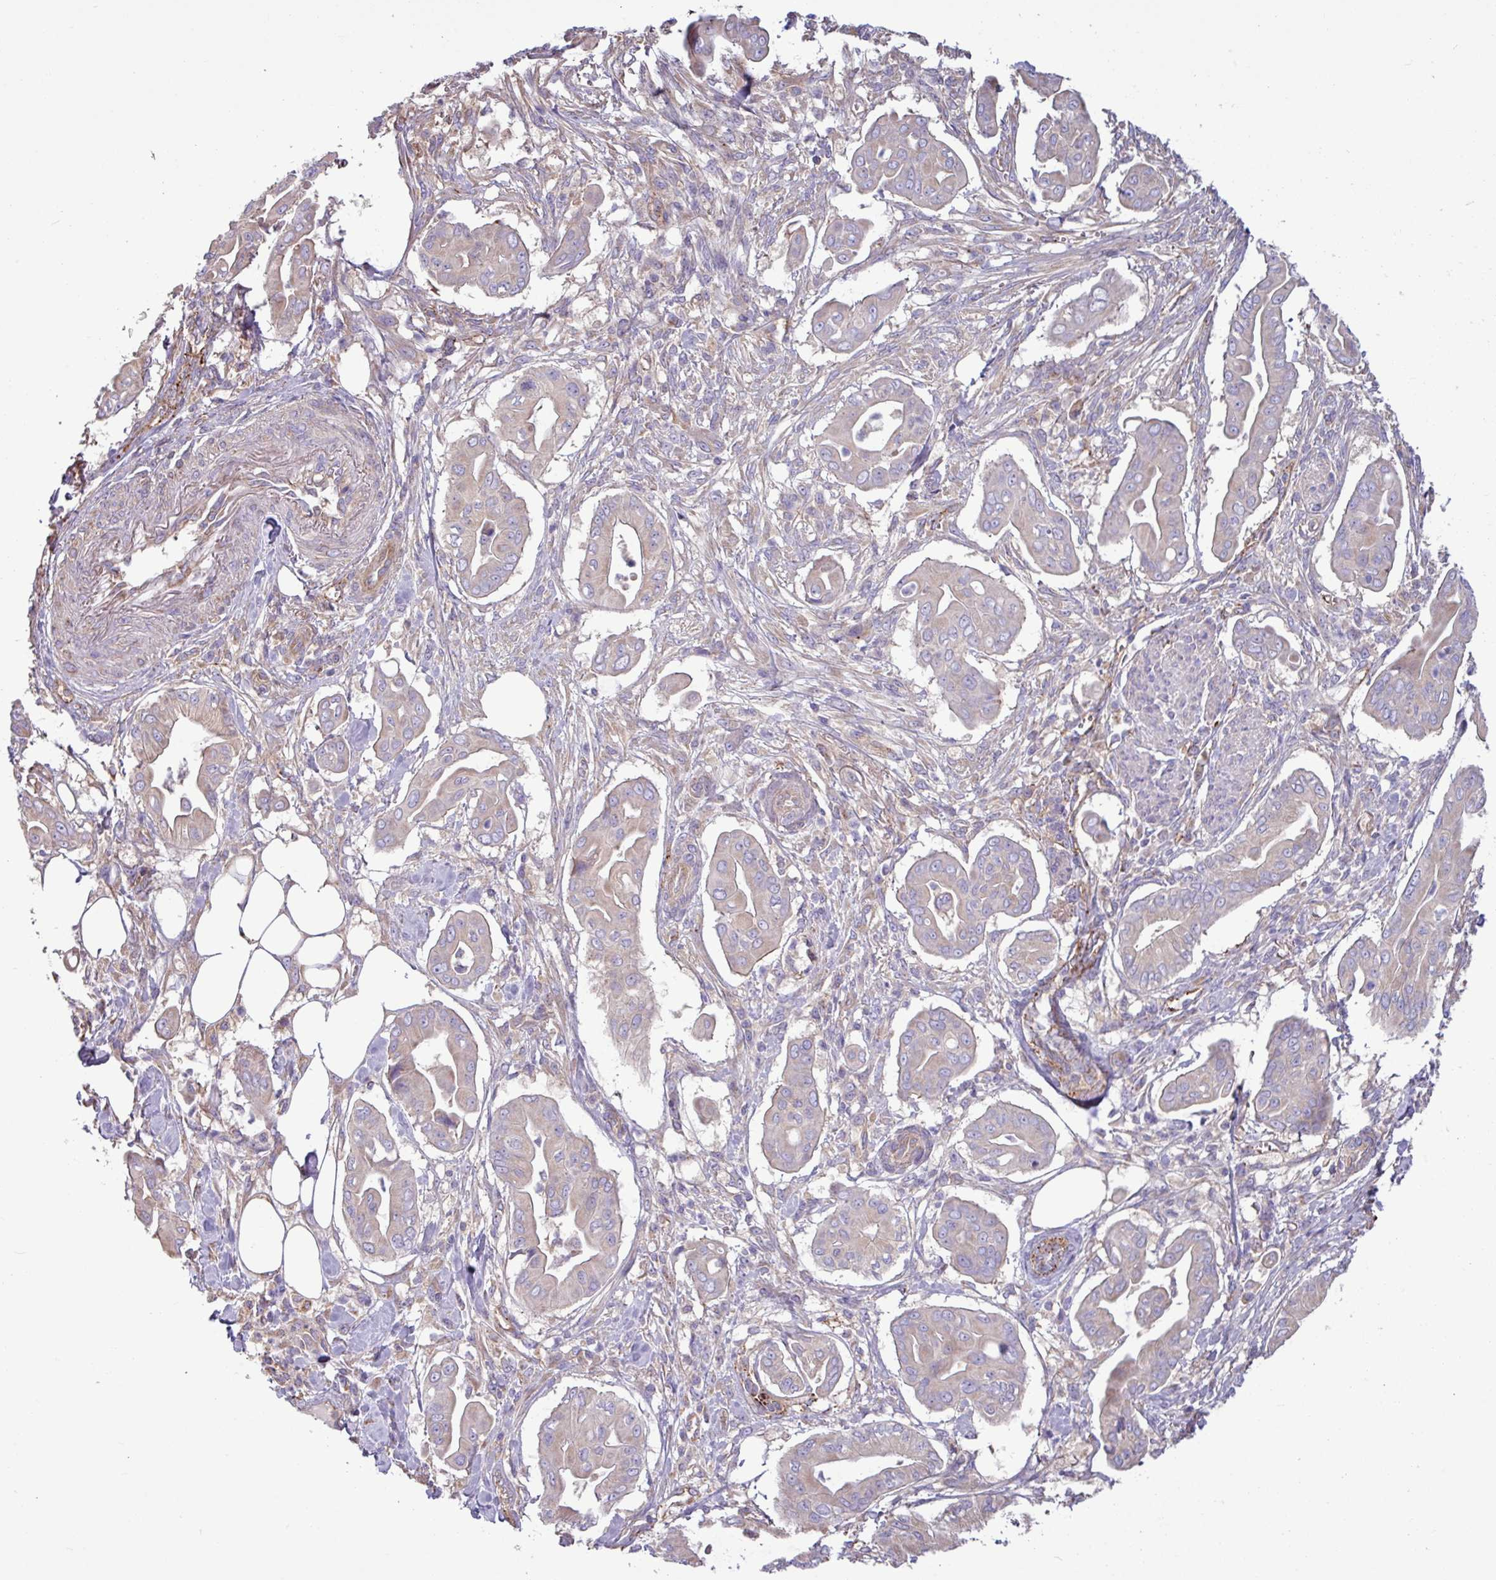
{"staining": {"intensity": "negative", "quantity": "none", "location": "none"}, "tissue": "pancreatic cancer", "cell_type": "Tumor cells", "image_type": "cancer", "snomed": [{"axis": "morphology", "description": "Adenocarcinoma, NOS"}, {"axis": "topography", "description": "Pancreas"}], "caption": "The photomicrograph exhibits no significant staining in tumor cells of pancreatic adenocarcinoma.", "gene": "PPM1J", "patient": {"sex": "male", "age": 71}}